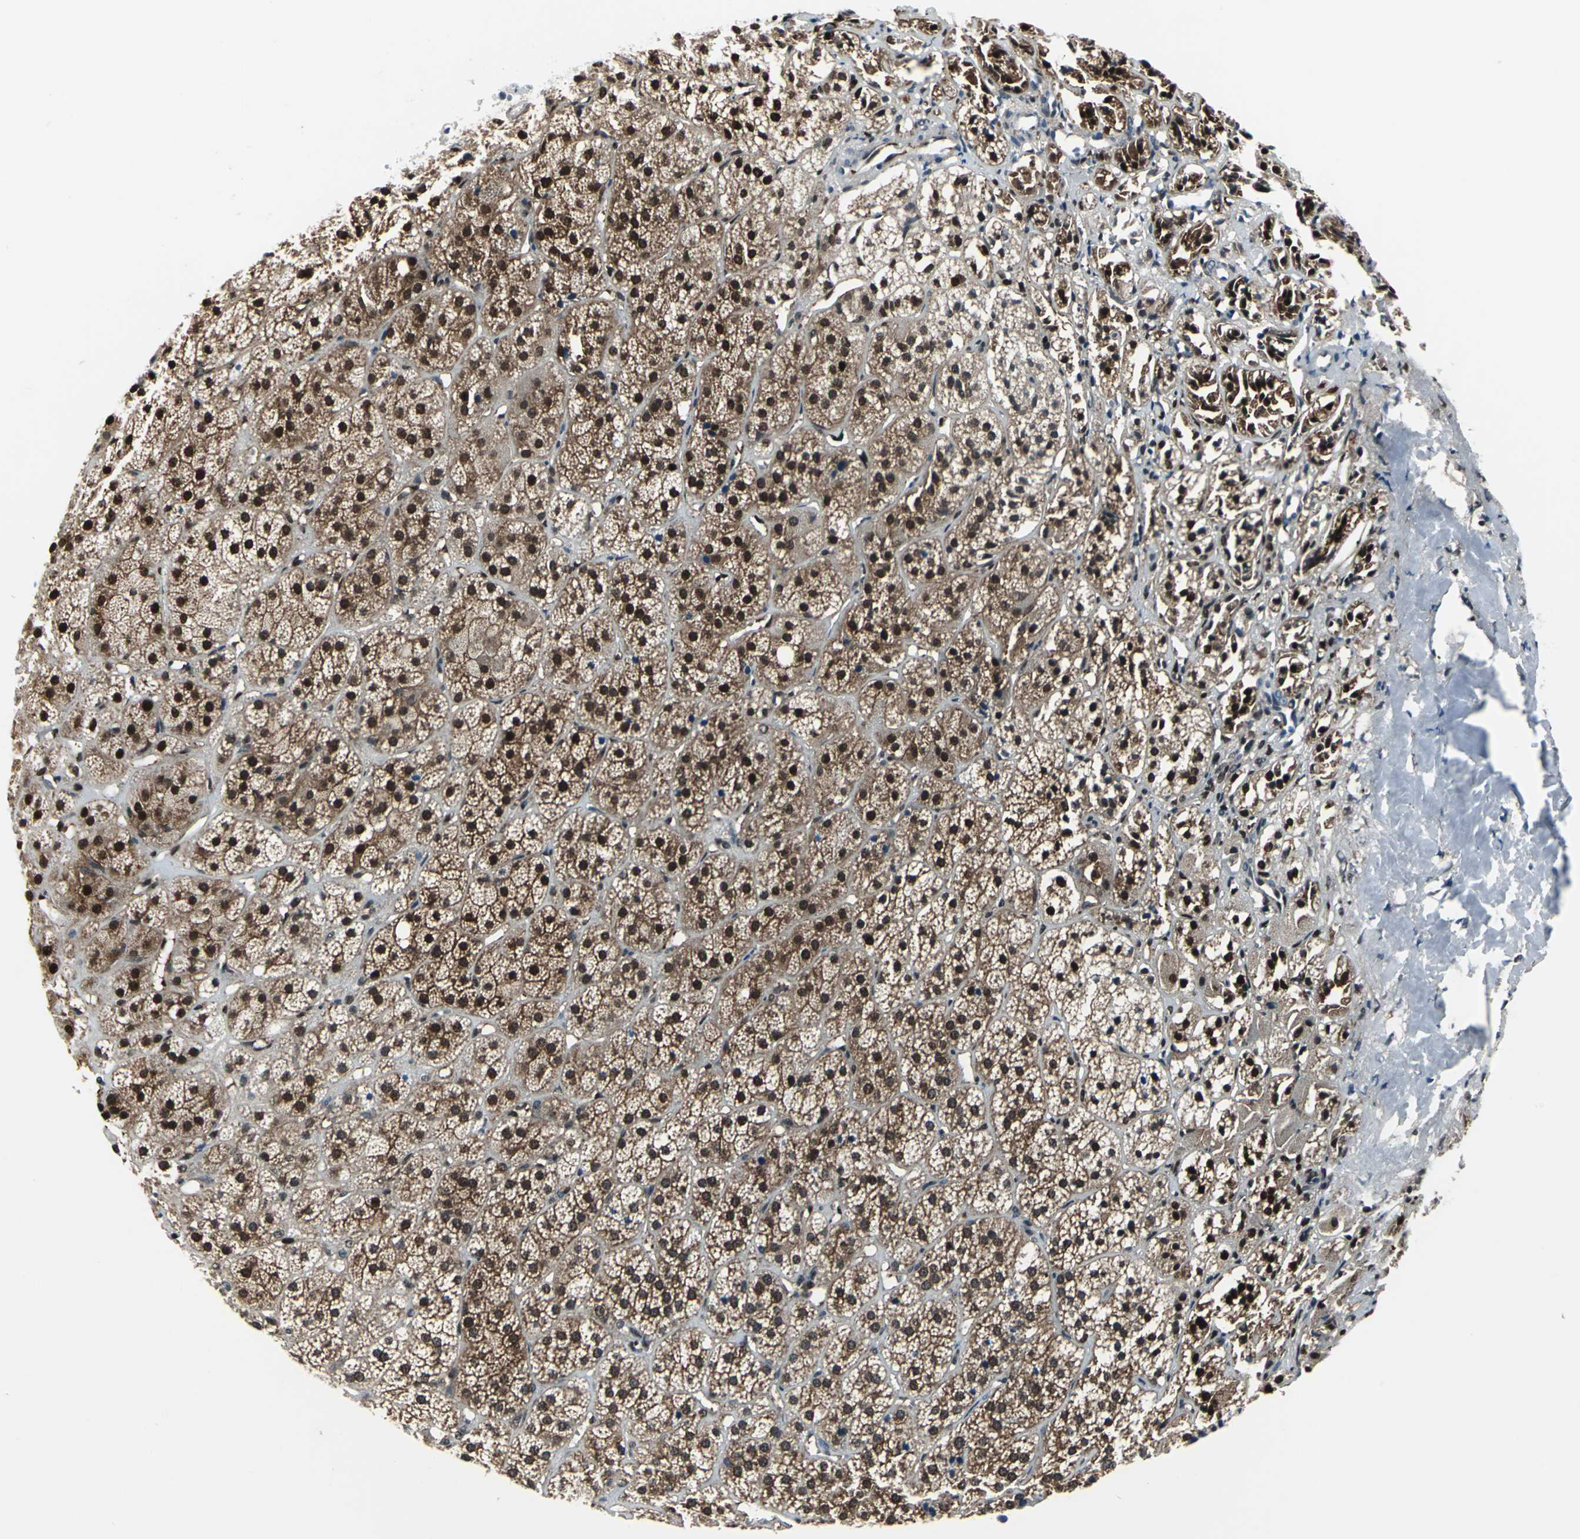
{"staining": {"intensity": "strong", "quantity": ">75%", "location": "cytoplasmic/membranous,nuclear"}, "tissue": "adrenal gland", "cell_type": "Glandular cells", "image_type": "normal", "snomed": [{"axis": "morphology", "description": "Normal tissue, NOS"}, {"axis": "topography", "description": "Adrenal gland"}], "caption": "This image reveals unremarkable adrenal gland stained with immunohistochemistry (IHC) to label a protein in brown. The cytoplasmic/membranous,nuclear of glandular cells show strong positivity for the protein. Nuclei are counter-stained blue.", "gene": "POLR3K", "patient": {"sex": "female", "age": 71}}